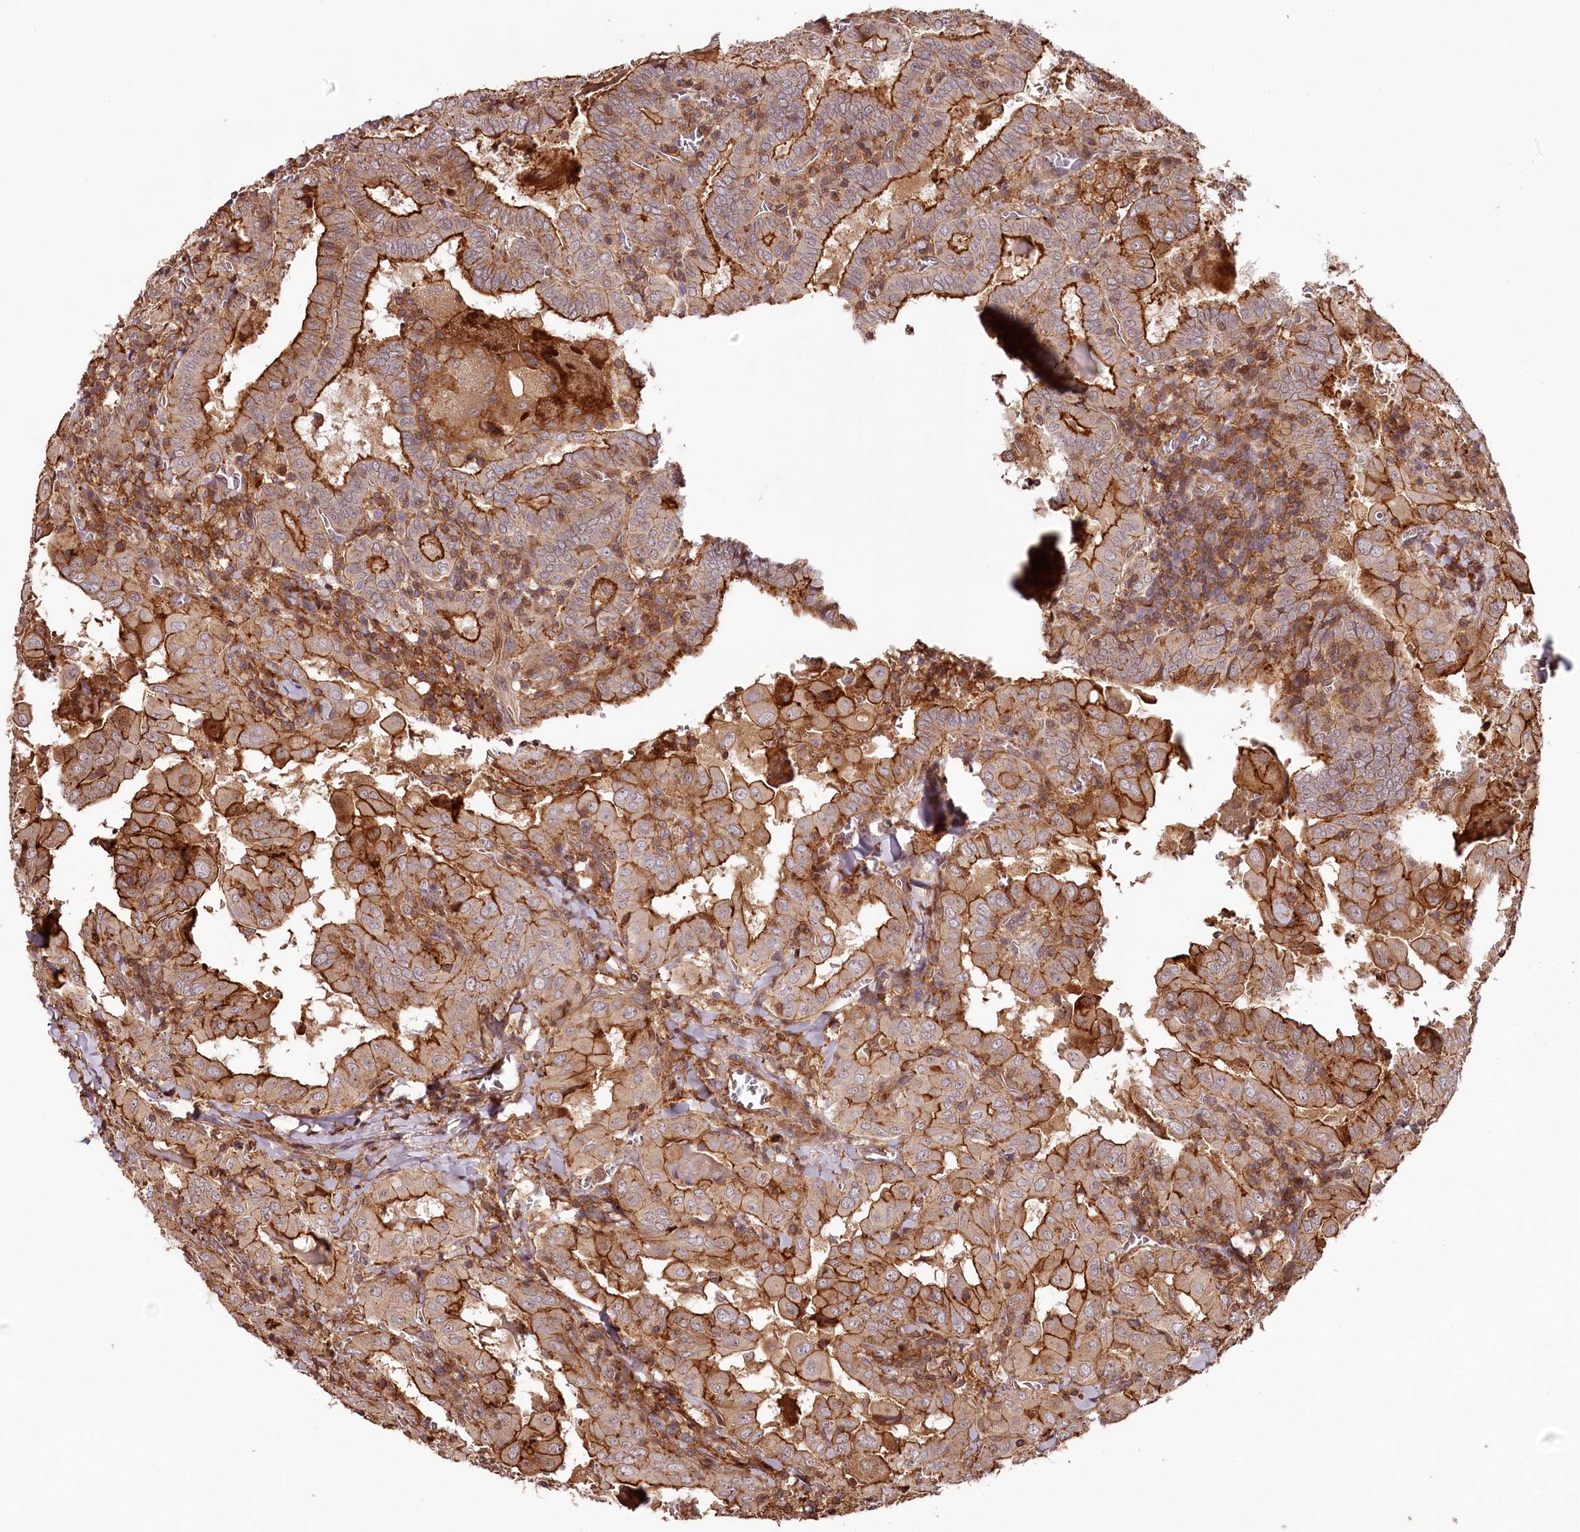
{"staining": {"intensity": "strong", "quantity": ">75%", "location": "cytoplasmic/membranous"}, "tissue": "thyroid cancer", "cell_type": "Tumor cells", "image_type": "cancer", "snomed": [{"axis": "morphology", "description": "Papillary adenocarcinoma, NOS"}, {"axis": "topography", "description": "Thyroid gland"}], "caption": "Protein expression by immunohistochemistry displays strong cytoplasmic/membranous expression in about >75% of tumor cells in thyroid cancer.", "gene": "KIF14", "patient": {"sex": "female", "age": 72}}